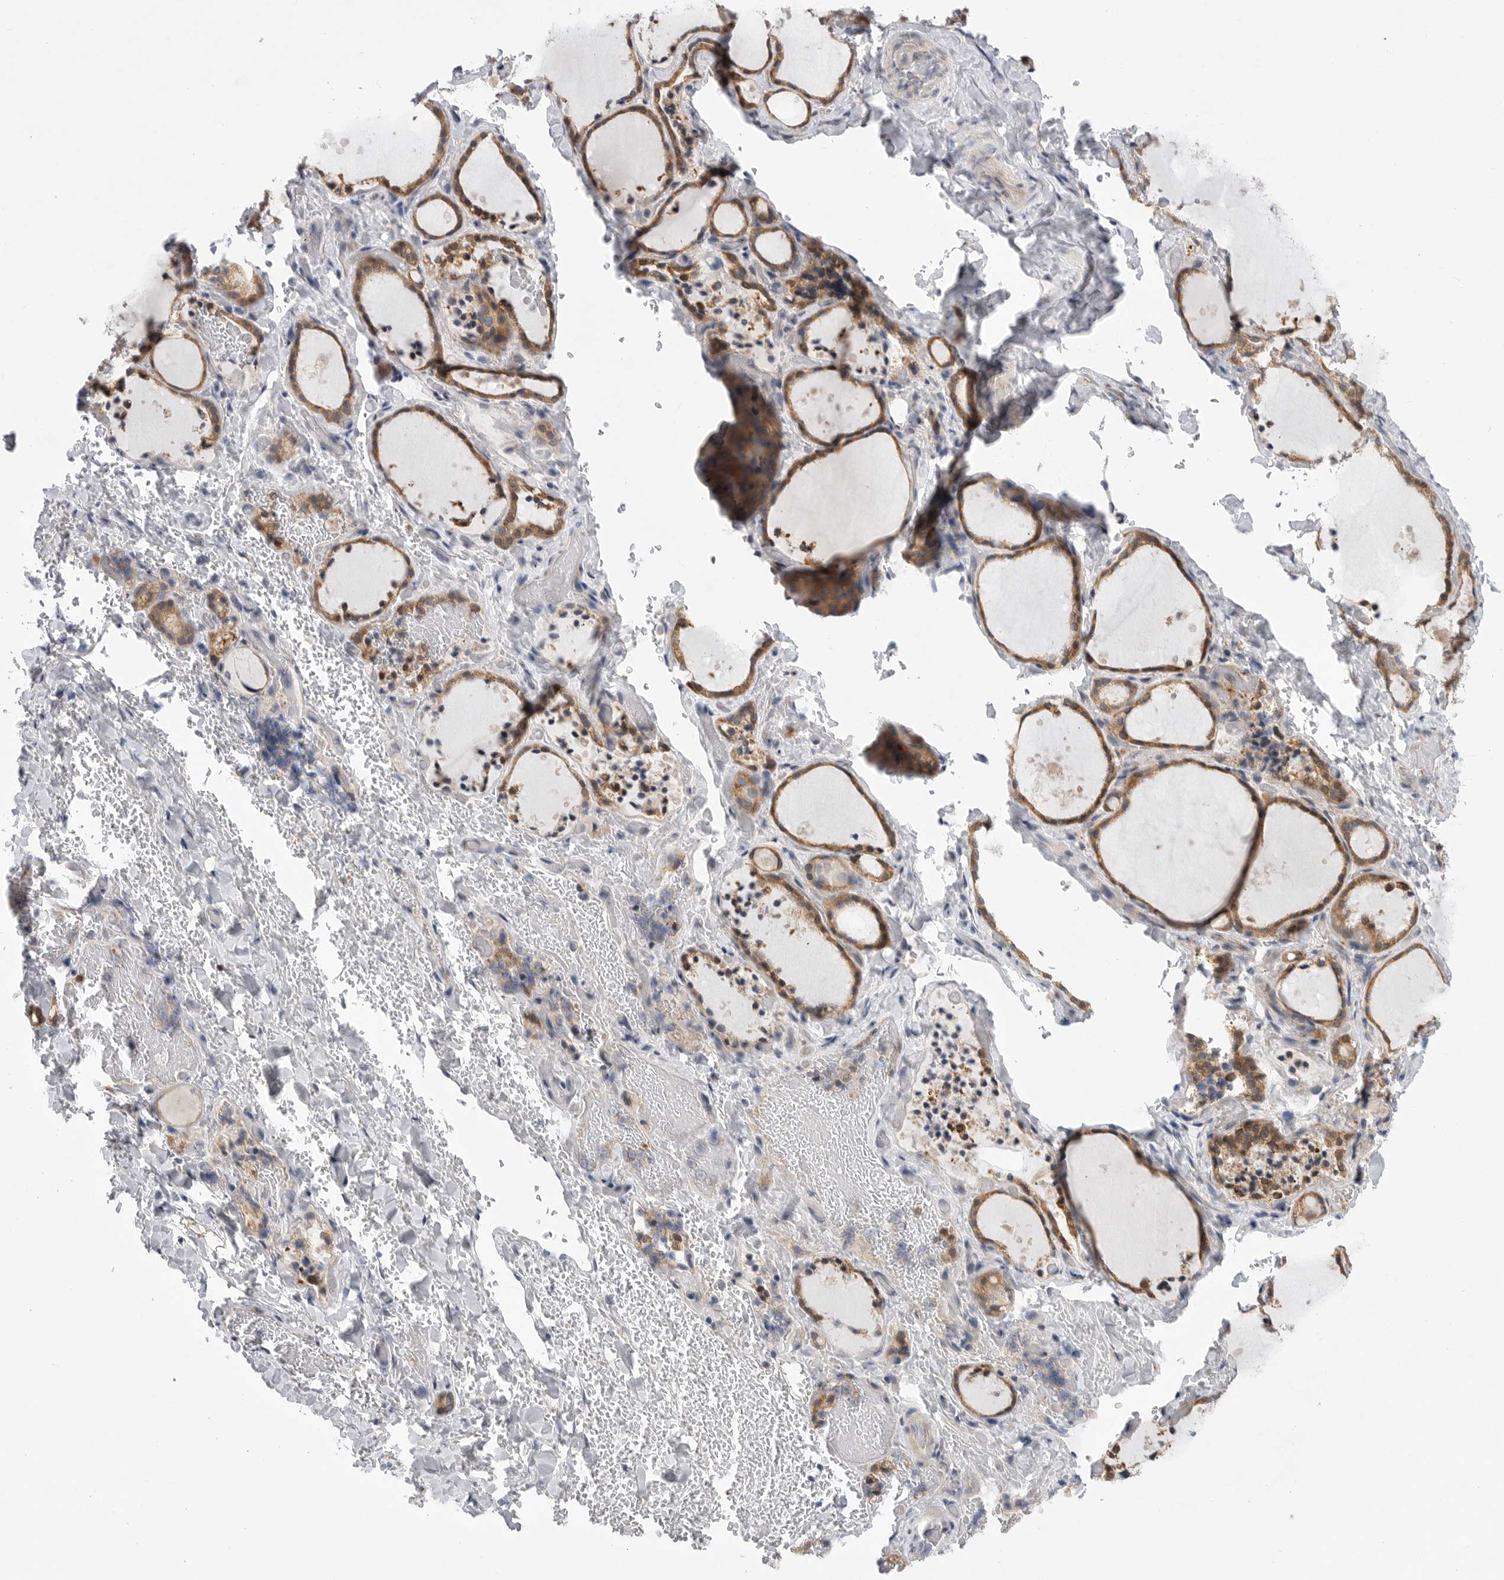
{"staining": {"intensity": "moderate", "quantity": ">75%", "location": "cytoplasmic/membranous"}, "tissue": "thyroid gland", "cell_type": "Glandular cells", "image_type": "normal", "snomed": [{"axis": "morphology", "description": "Normal tissue, NOS"}, {"axis": "topography", "description": "Thyroid gland"}], "caption": "Immunohistochemistry (IHC) of unremarkable thyroid gland reveals medium levels of moderate cytoplasmic/membranous staining in approximately >75% of glandular cells. (Stains: DAB (3,3'-diaminobenzidine) in brown, nuclei in blue, Microscopy: brightfield microscopy at high magnification).", "gene": "FBXO43", "patient": {"sex": "female", "age": 44}}